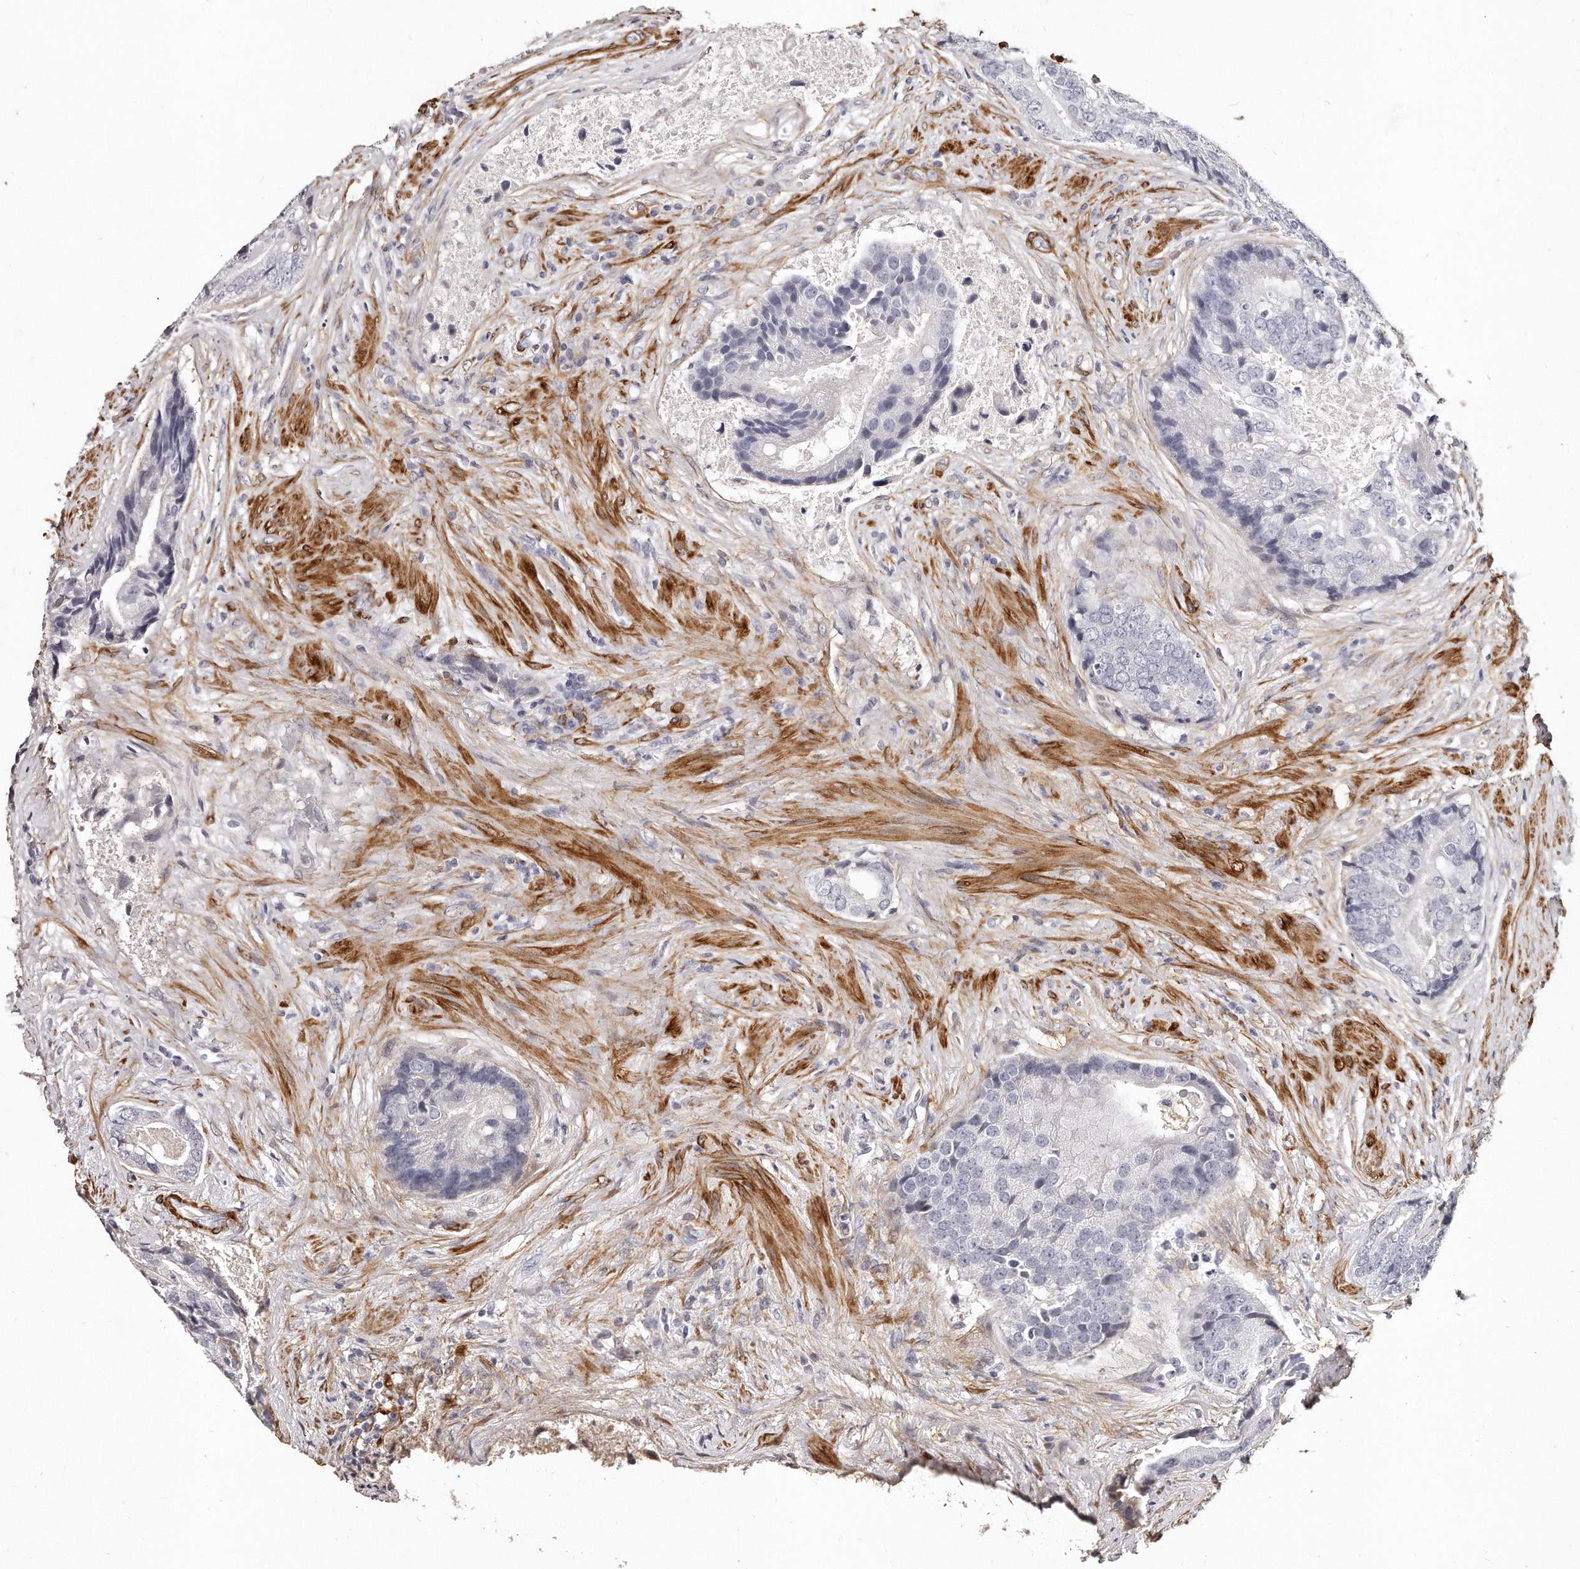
{"staining": {"intensity": "negative", "quantity": "none", "location": "none"}, "tissue": "prostate cancer", "cell_type": "Tumor cells", "image_type": "cancer", "snomed": [{"axis": "morphology", "description": "Adenocarcinoma, High grade"}, {"axis": "topography", "description": "Prostate"}], "caption": "Immunohistochemistry histopathology image of neoplastic tissue: prostate cancer stained with DAB demonstrates no significant protein expression in tumor cells.", "gene": "LMOD1", "patient": {"sex": "male", "age": 70}}